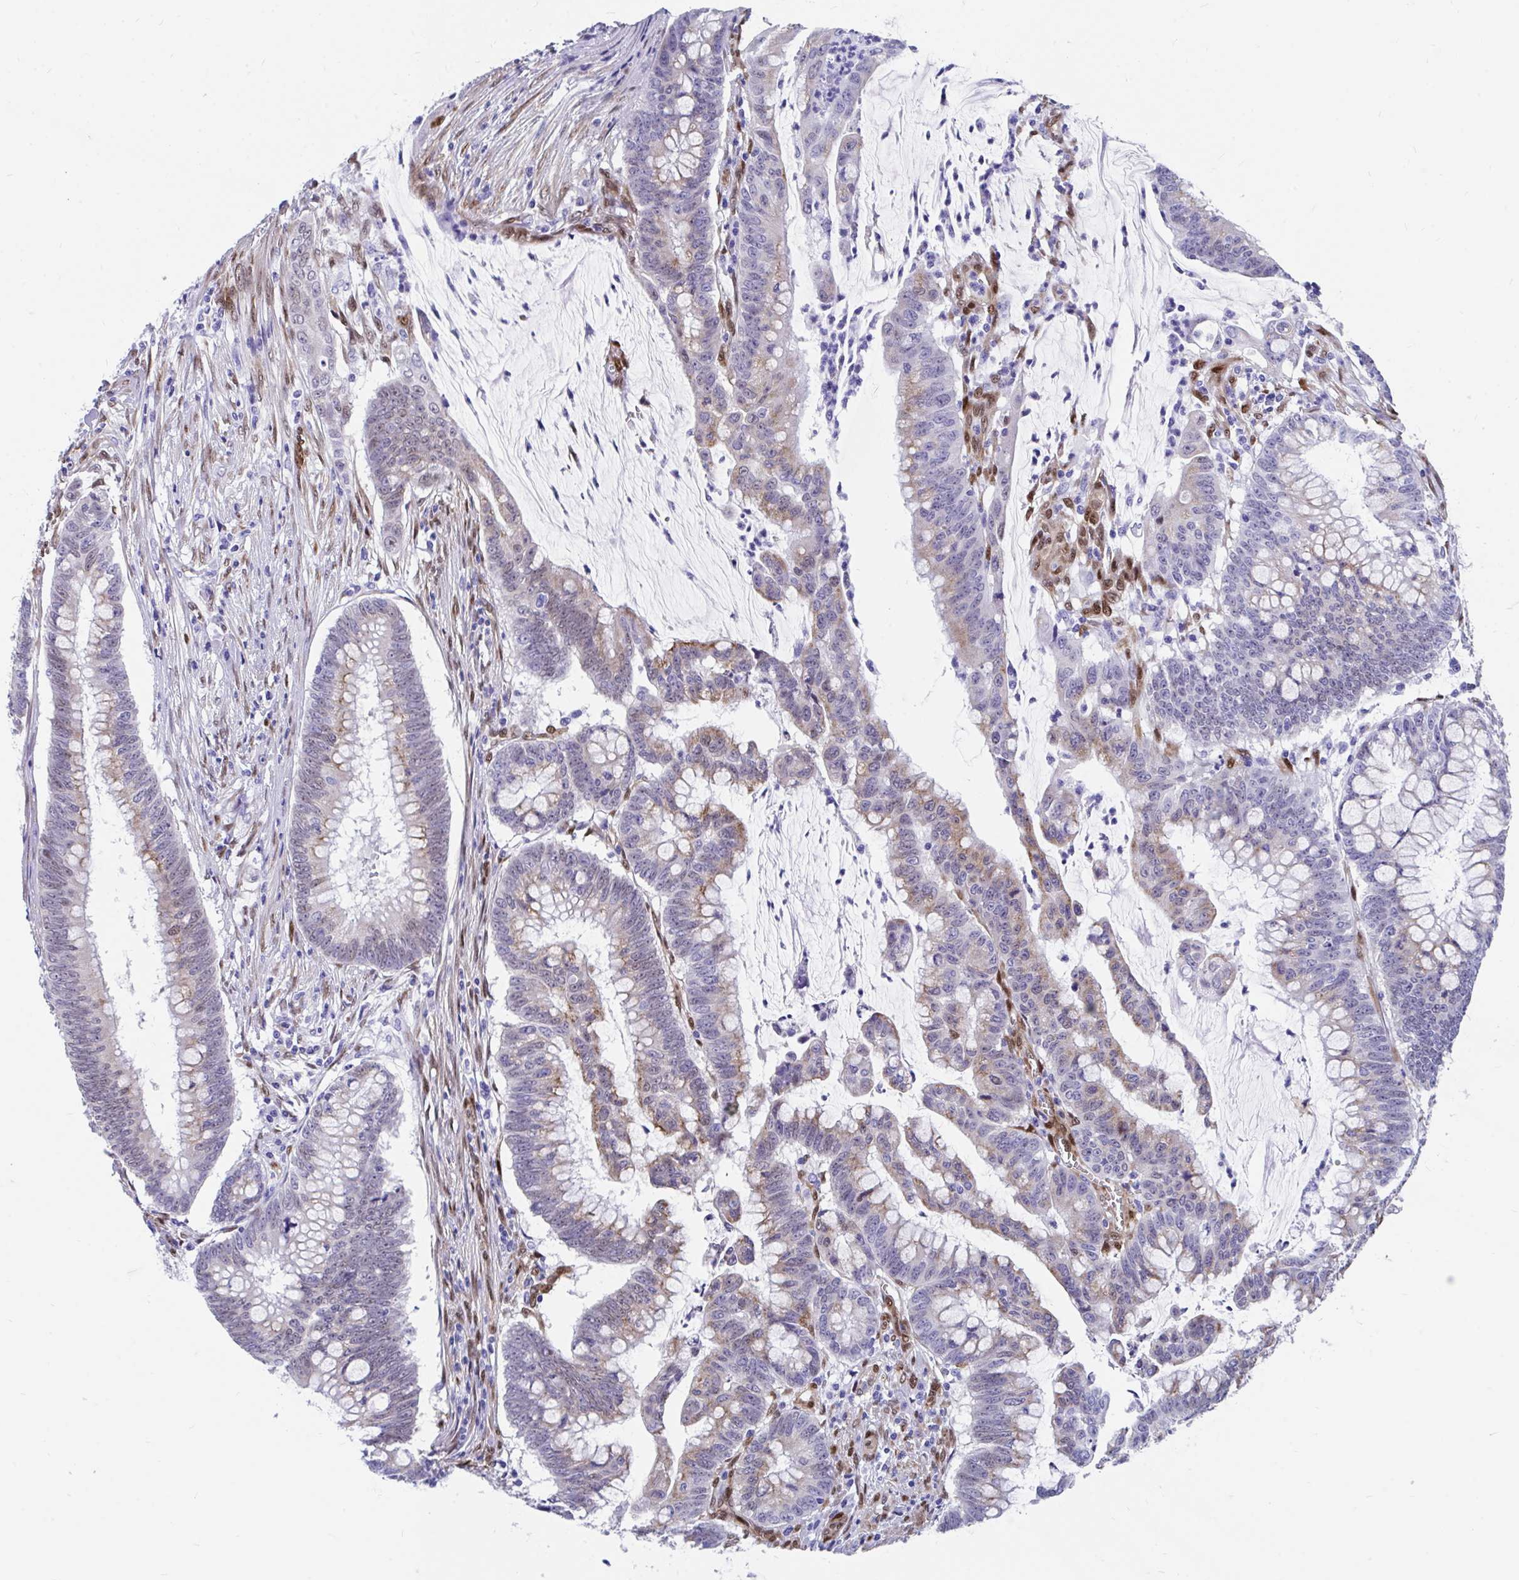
{"staining": {"intensity": "moderate", "quantity": "25%-75%", "location": "cytoplasmic/membranous"}, "tissue": "colorectal cancer", "cell_type": "Tumor cells", "image_type": "cancer", "snomed": [{"axis": "morphology", "description": "Adenocarcinoma, NOS"}, {"axis": "topography", "description": "Colon"}], "caption": "Tumor cells display moderate cytoplasmic/membranous staining in approximately 25%-75% of cells in colorectal cancer (adenocarcinoma). (brown staining indicates protein expression, while blue staining denotes nuclei).", "gene": "RBPMS", "patient": {"sex": "male", "age": 62}}